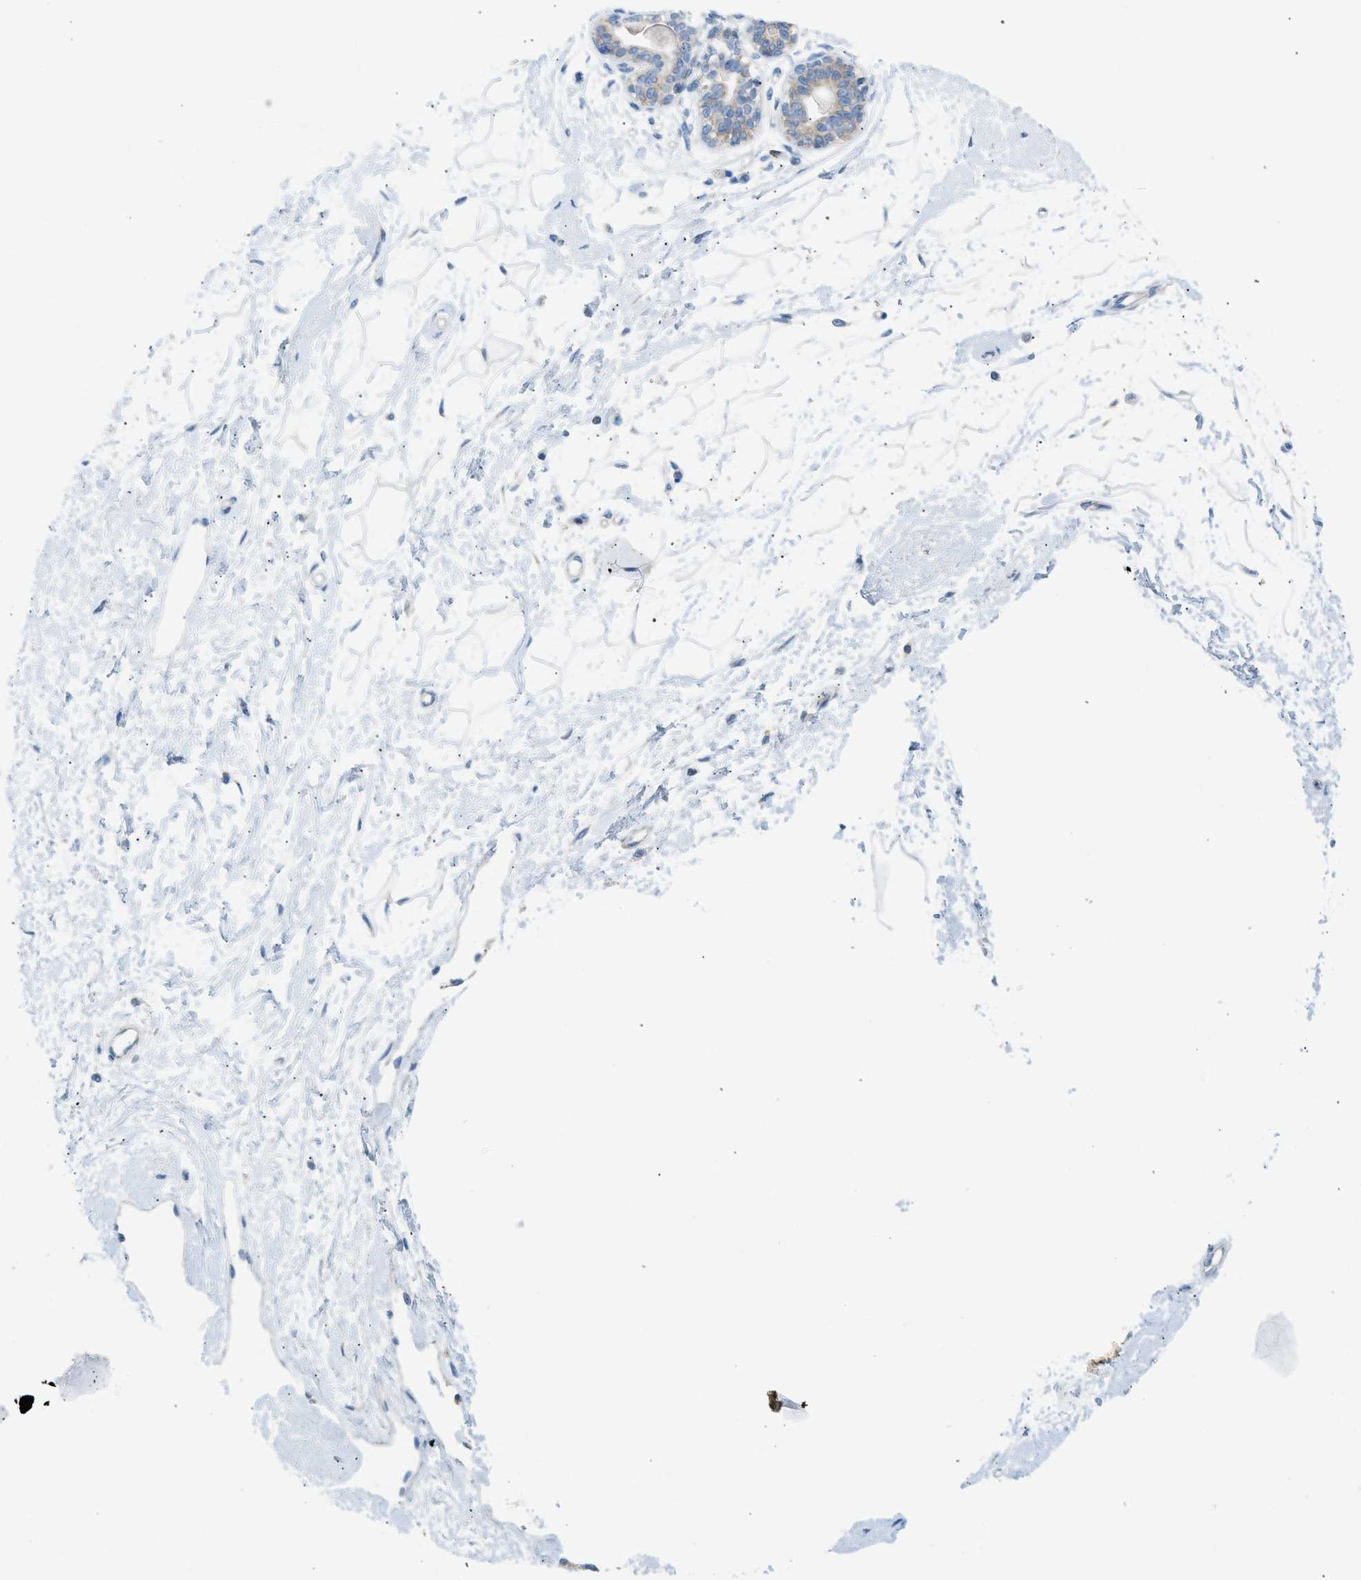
{"staining": {"intensity": "negative", "quantity": "none", "location": "none"}, "tissue": "breast", "cell_type": "Adipocytes", "image_type": "normal", "snomed": [{"axis": "morphology", "description": "Normal tissue, NOS"}, {"axis": "topography", "description": "Breast"}], "caption": "Adipocytes are negative for protein expression in normal human breast. (DAB IHC, high magnification).", "gene": "NDUFS8", "patient": {"sex": "female", "age": 45}}